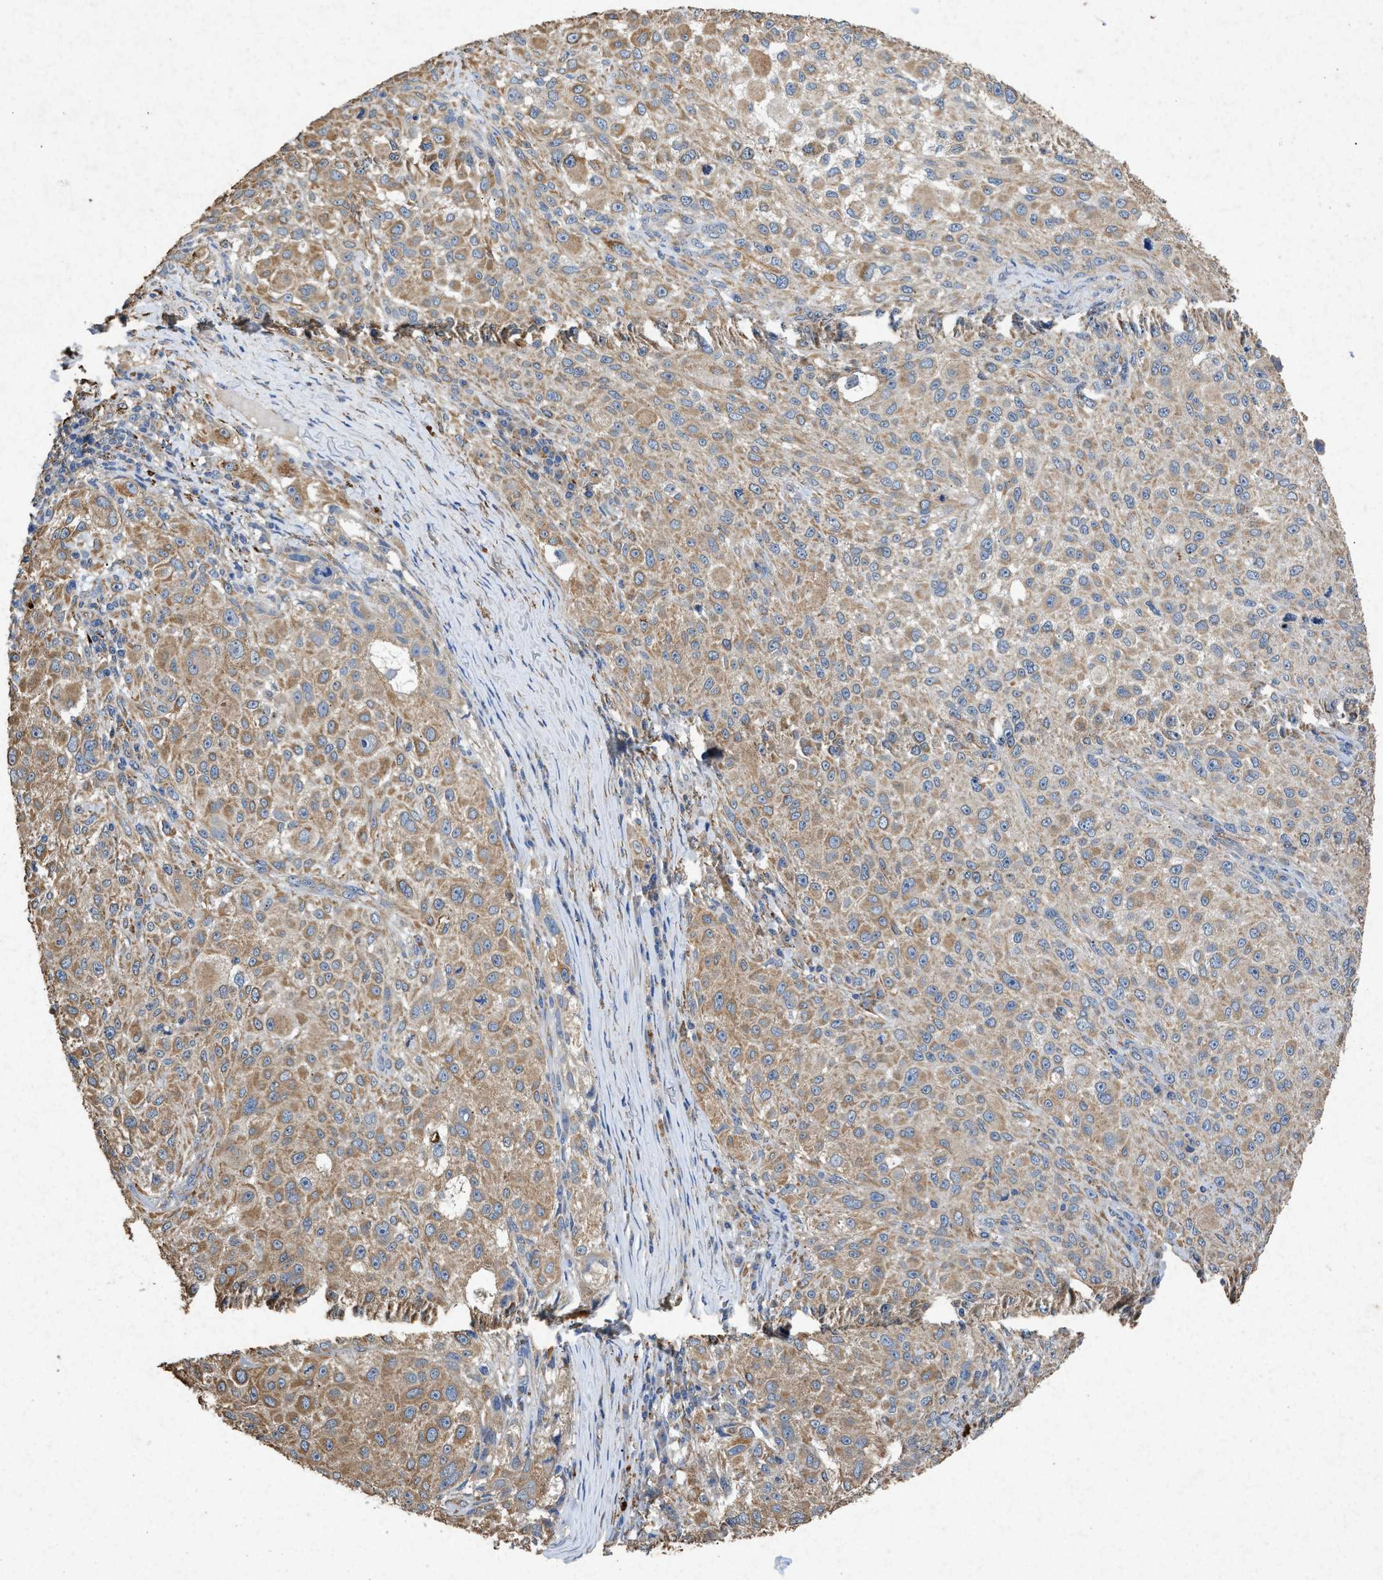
{"staining": {"intensity": "moderate", "quantity": ">75%", "location": "cytoplasmic/membranous"}, "tissue": "melanoma", "cell_type": "Tumor cells", "image_type": "cancer", "snomed": [{"axis": "morphology", "description": "Necrosis, NOS"}, {"axis": "morphology", "description": "Malignant melanoma, NOS"}, {"axis": "topography", "description": "Skin"}], "caption": "This is an image of immunohistochemistry (IHC) staining of malignant melanoma, which shows moderate expression in the cytoplasmic/membranous of tumor cells.", "gene": "CDK15", "patient": {"sex": "female", "age": 87}}